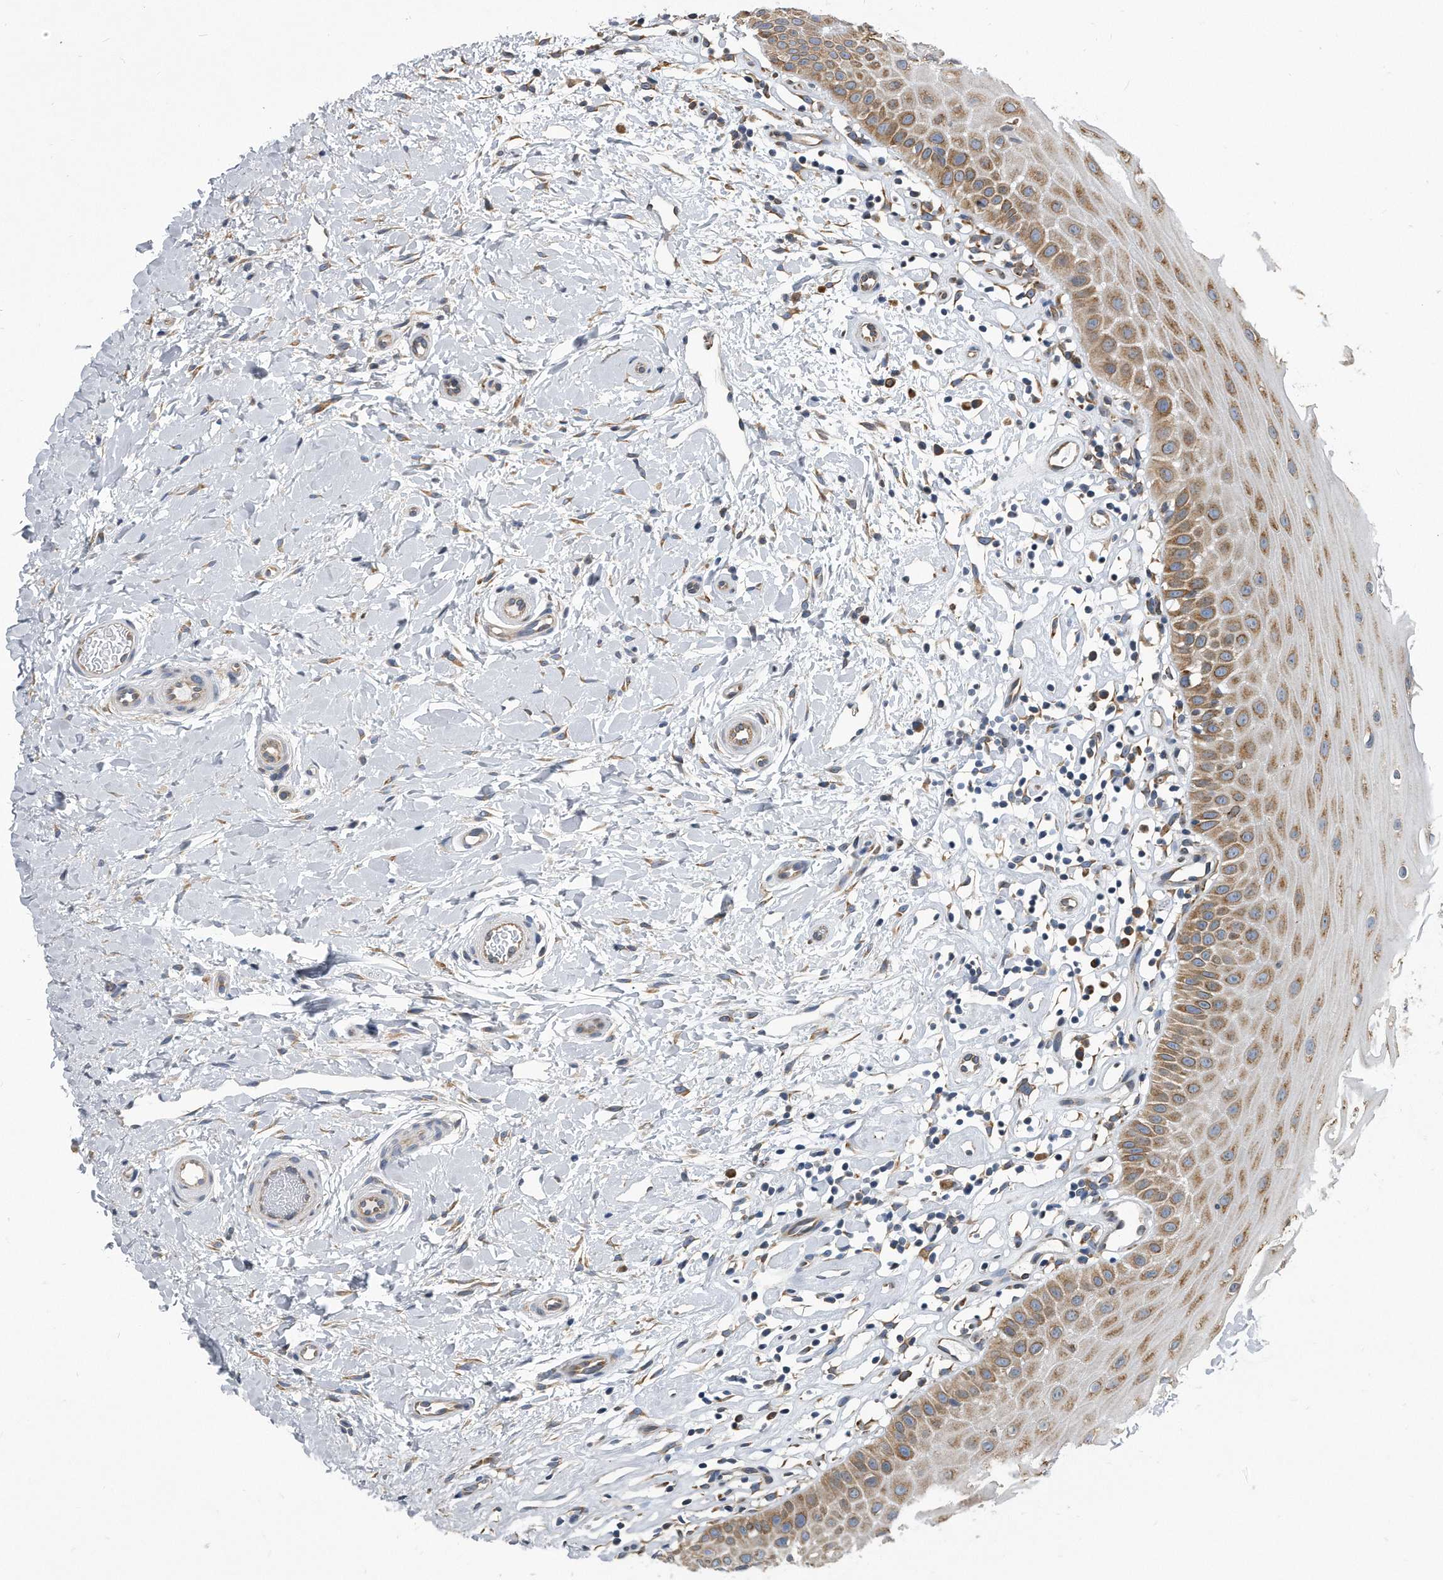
{"staining": {"intensity": "moderate", "quantity": "25%-75%", "location": "cytoplasmic/membranous"}, "tissue": "oral mucosa", "cell_type": "Squamous epithelial cells", "image_type": "normal", "snomed": [{"axis": "morphology", "description": "Normal tissue, NOS"}, {"axis": "topography", "description": "Oral tissue"}], "caption": "The immunohistochemical stain labels moderate cytoplasmic/membranous staining in squamous epithelial cells of normal oral mucosa. Using DAB (3,3'-diaminobenzidine) (brown) and hematoxylin (blue) stains, captured at high magnification using brightfield microscopy.", "gene": "CCDC47", "patient": {"sex": "female", "age": 56}}